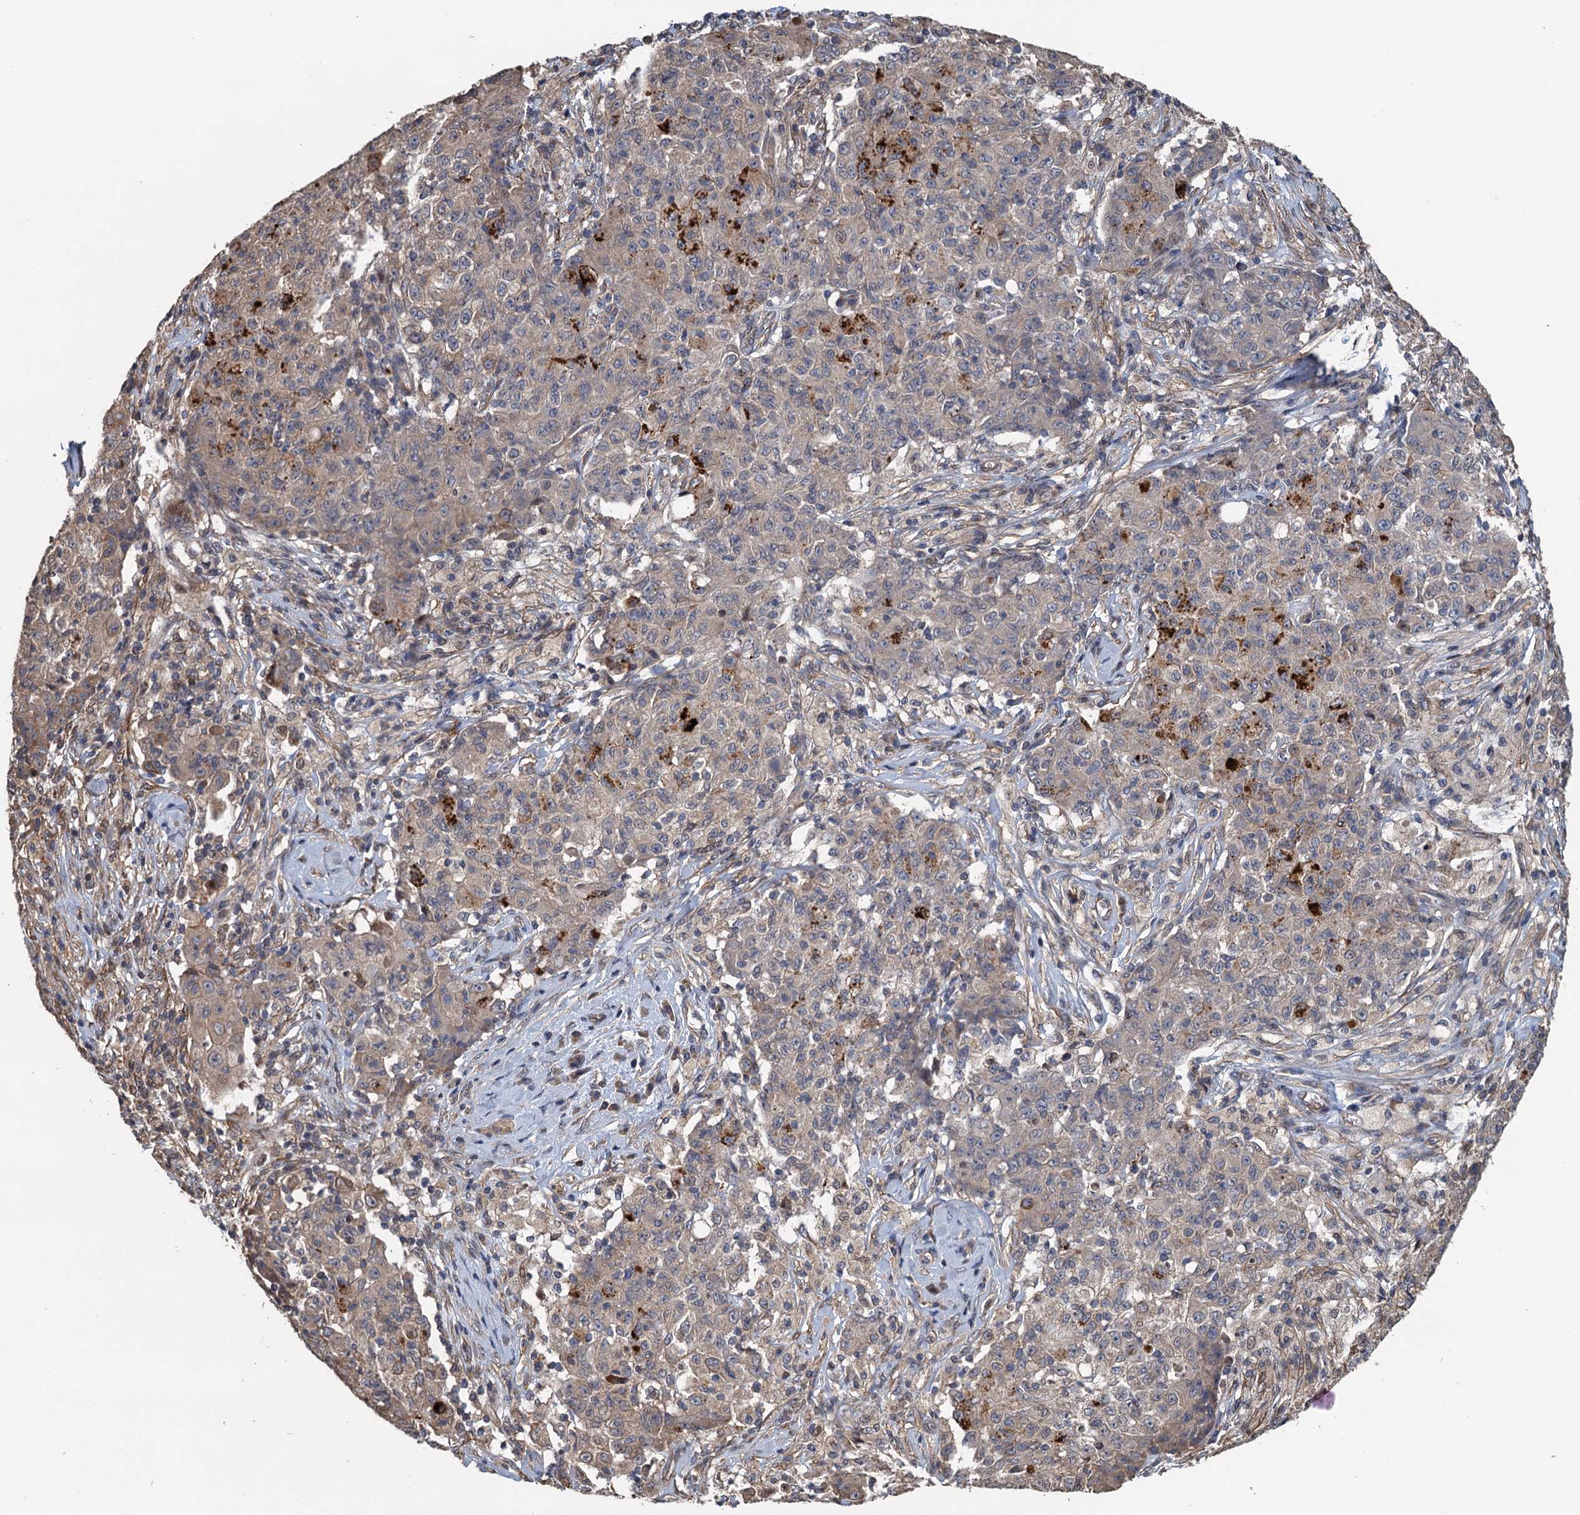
{"staining": {"intensity": "strong", "quantity": "<25%", "location": "cytoplasmic/membranous"}, "tissue": "ovarian cancer", "cell_type": "Tumor cells", "image_type": "cancer", "snomed": [{"axis": "morphology", "description": "Carcinoma, endometroid"}, {"axis": "topography", "description": "Ovary"}], "caption": "About <25% of tumor cells in human ovarian cancer (endometroid carcinoma) show strong cytoplasmic/membranous protein expression as visualized by brown immunohistochemical staining.", "gene": "MEAK7", "patient": {"sex": "female", "age": 42}}